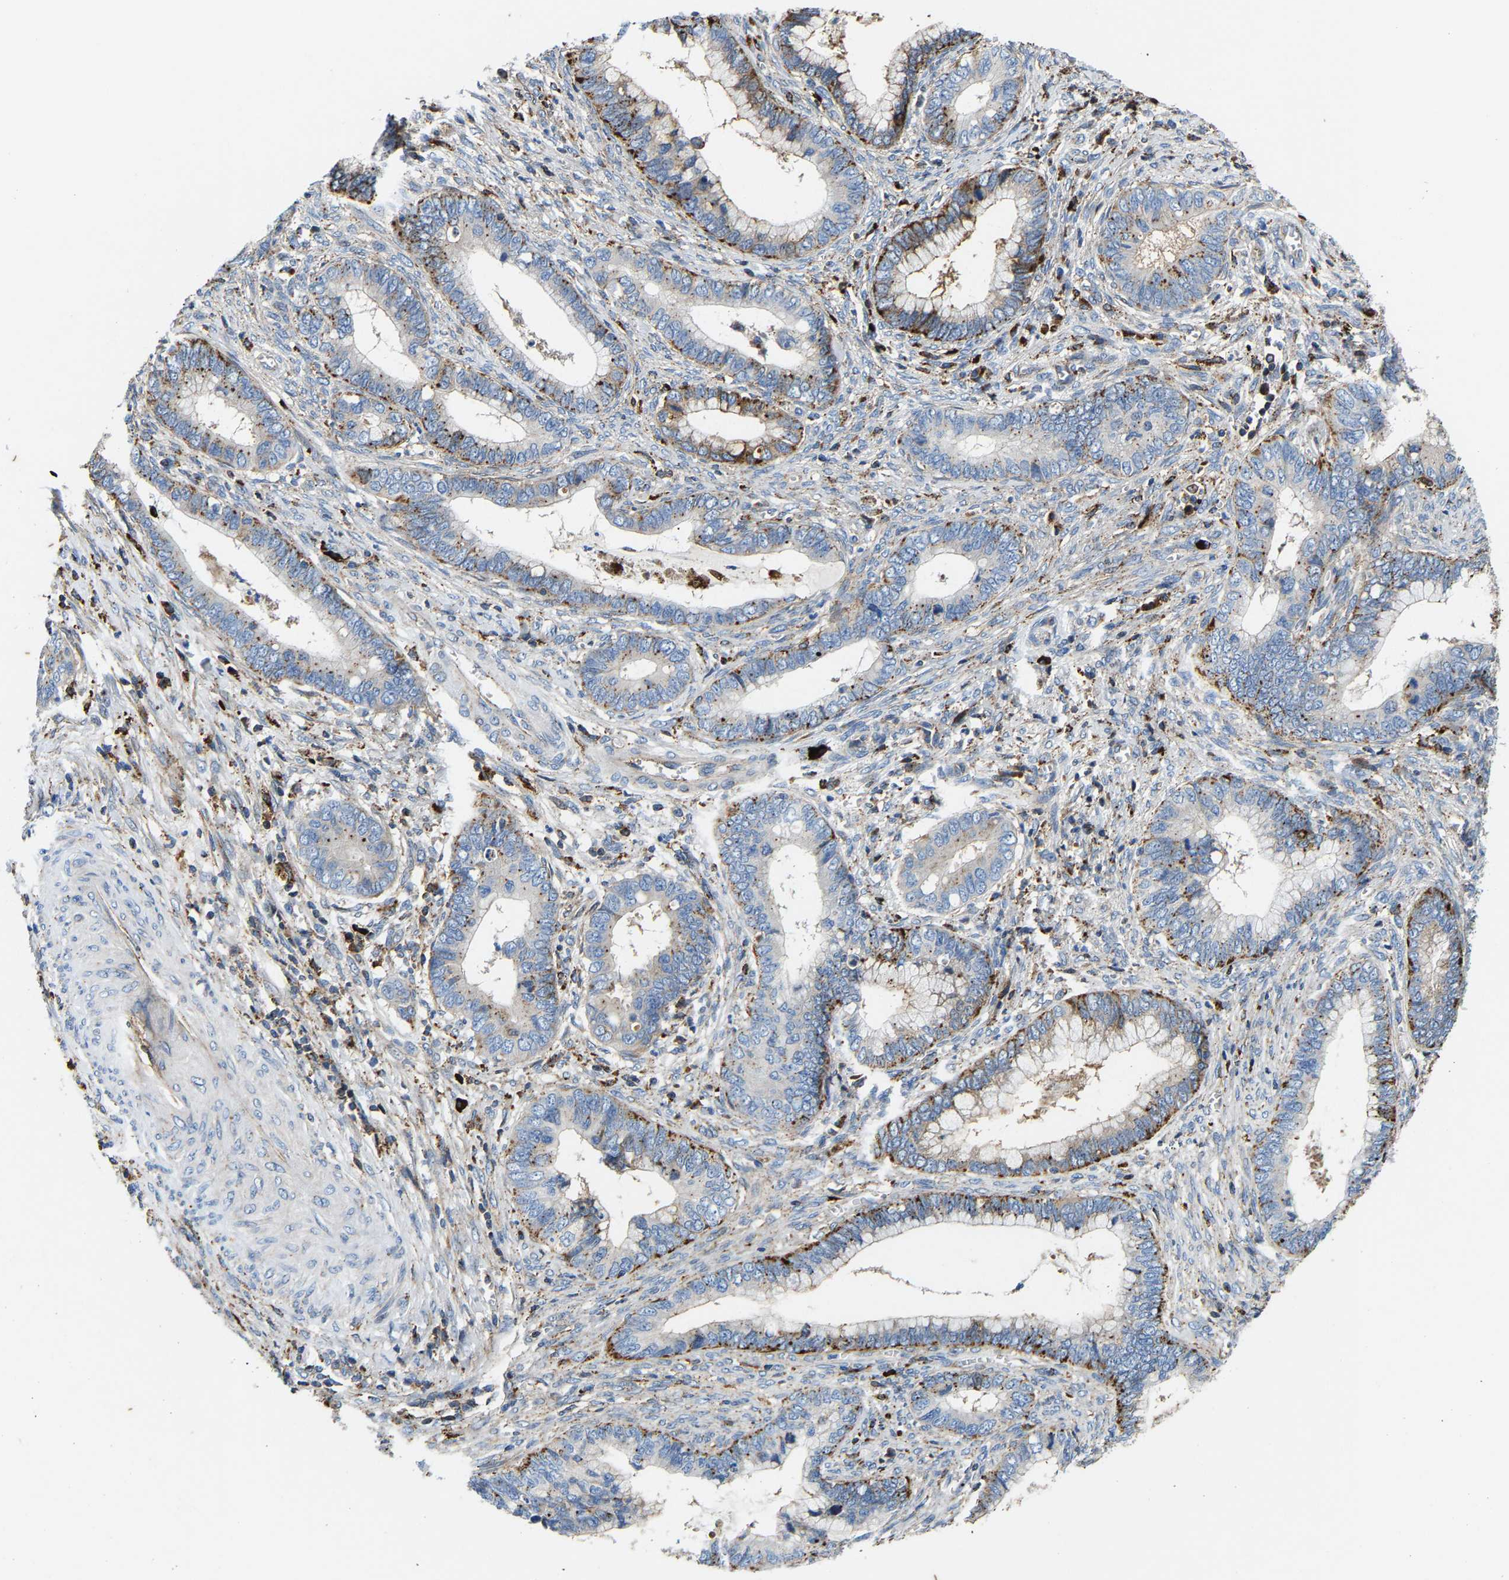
{"staining": {"intensity": "moderate", "quantity": "25%-75%", "location": "cytoplasmic/membranous"}, "tissue": "cervical cancer", "cell_type": "Tumor cells", "image_type": "cancer", "snomed": [{"axis": "morphology", "description": "Adenocarcinoma, NOS"}, {"axis": "topography", "description": "Cervix"}], "caption": "Moderate cytoplasmic/membranous staining is present in about 25%-75% of tumor cells in cervical adenocarcinoma.", "gene": "DPP7", "patient": {"sex": "female", "age": 44}}